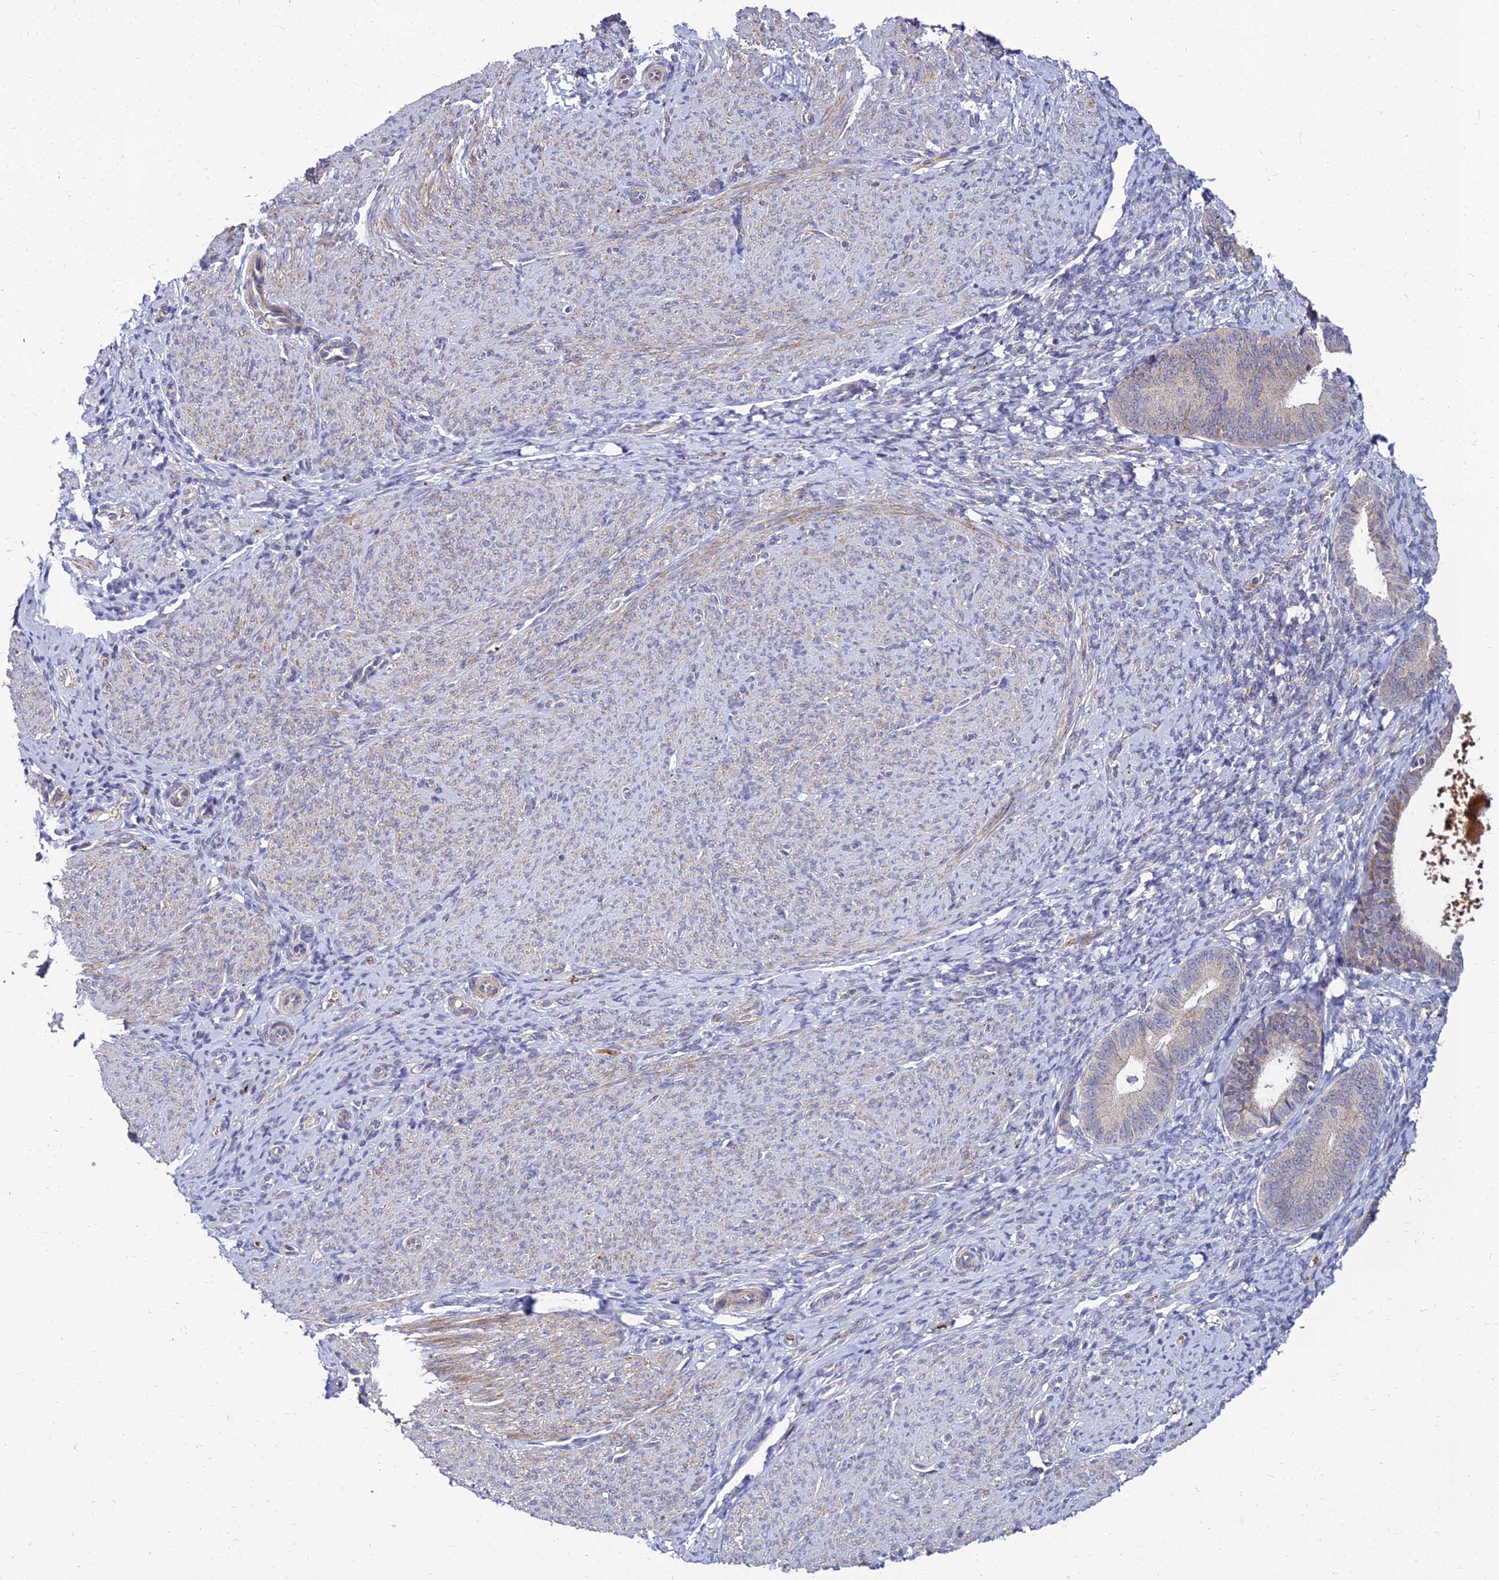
{"staining": {"intensity": "negative", "quantity": "none", "location": "none"}, "tissue": "endometrium", "cell_type": "Cells in endometrial stroma", "image_type": "normal", "snomed": [{"axis": "morphology", "description": "Normal tissue, NOS"}, {"axis": "topography", "description": "Endometrium"}], "caption": "DAB immunohistochemical staining of benign human endometrium exhibits no significant expression in cells in endometrial stroma.", "gene": "NPY", "patient": {"sex": "female", "age": 65}}